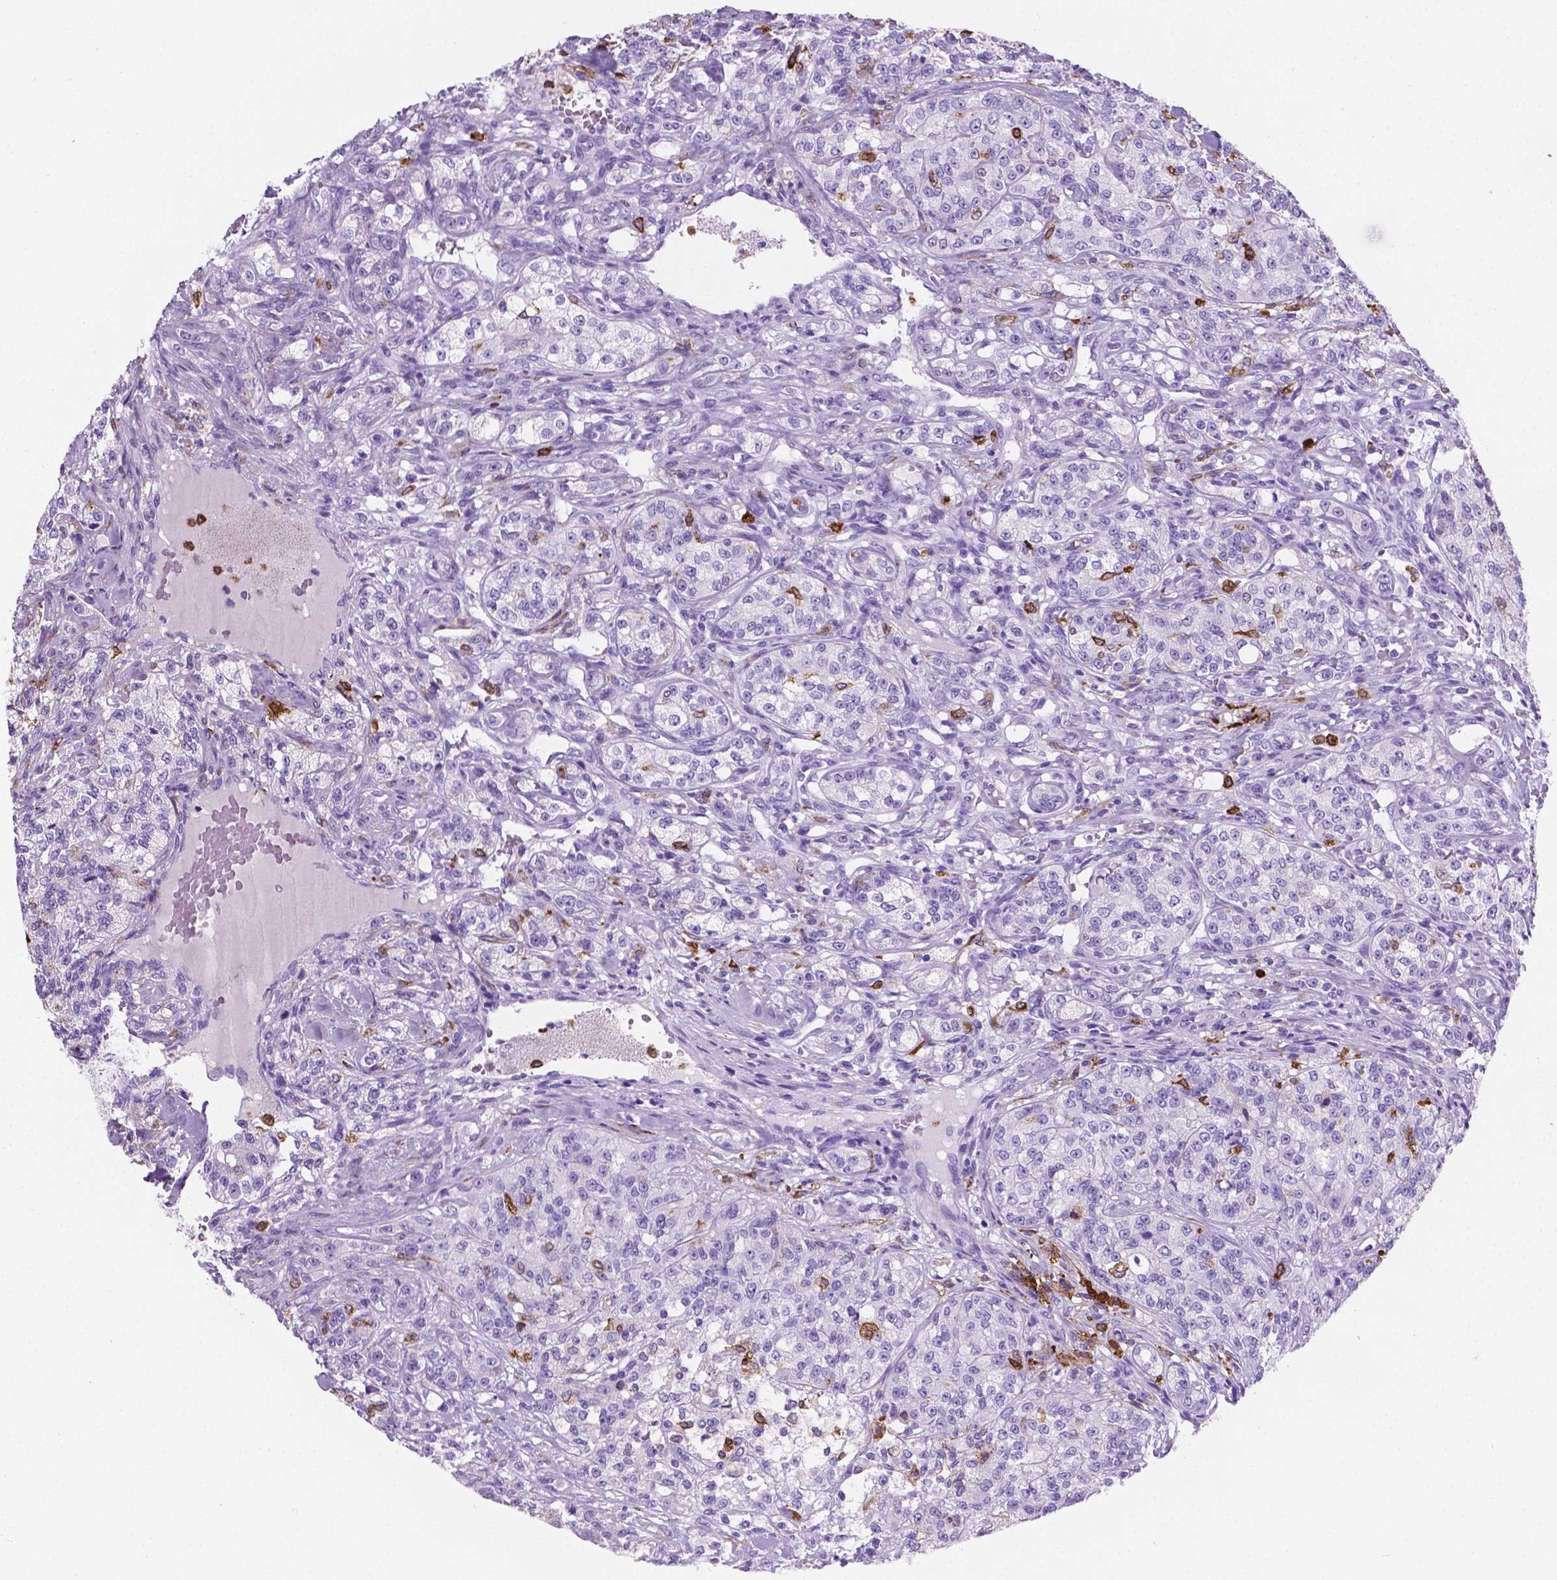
{"staining": {"intensity": "negative", "quantity": "none", "location": "none"}, "tissue": "renal cancer", "cell_type": "Tumor cells", "image_type": "cancer", "snomed": [{"axis": "morphology", "description": "Adenocarcinoma, NOS"}, {"axis": "topography", "description": "Kidney"}], "caption": "DAB immunohistochemical staining of human renal cancer exhibits no significant staining in tumor cells.", "gene": "MACF1", "patient": {"sex": "female", "age": 63}}